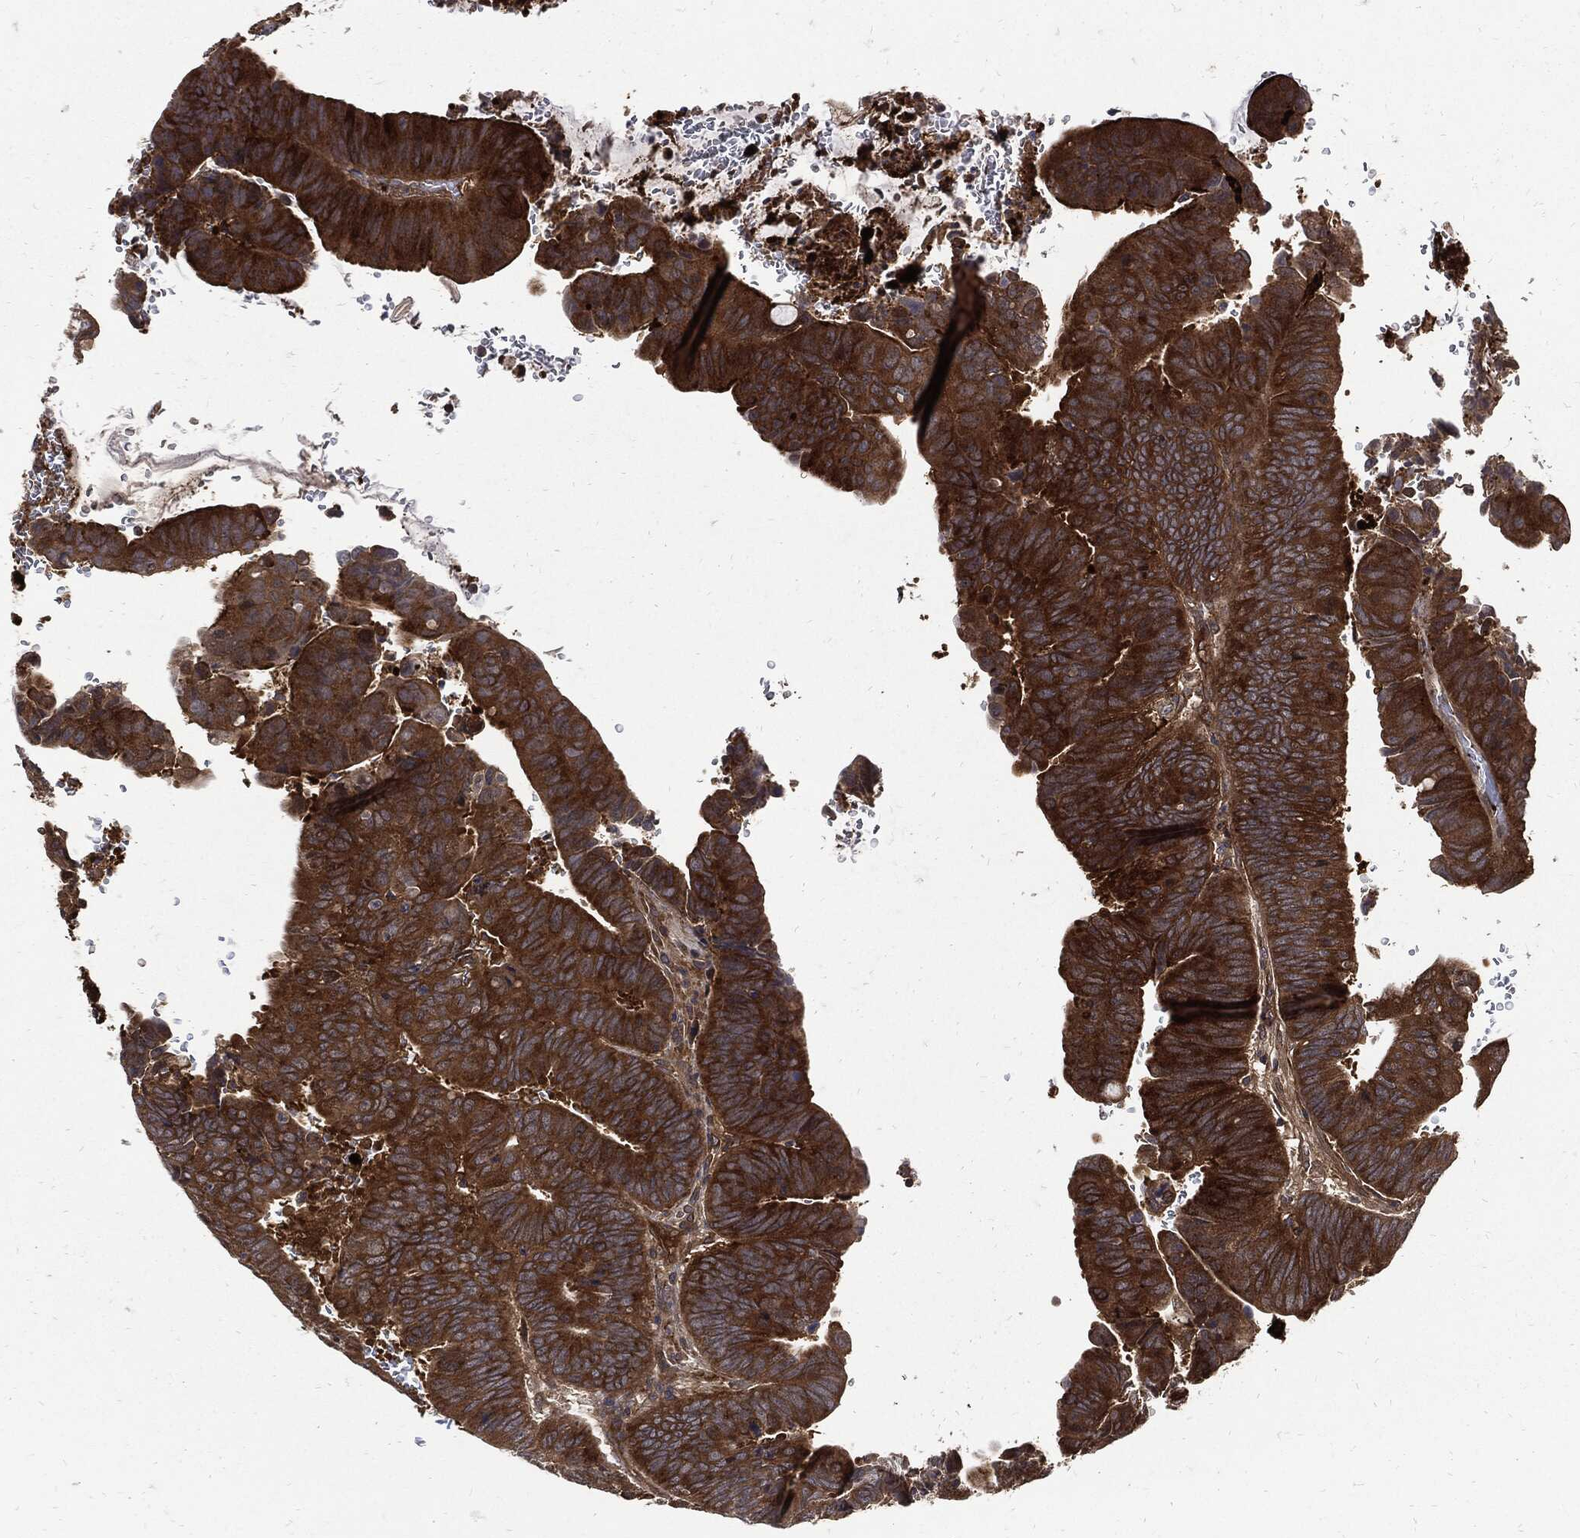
{"staining": {"intensity": "strong", "quantity": ">75%", "location": "cytoplasmic/membranous"}, "tissue": "colorectal cancer", "cell_type": "Tumor cells", "image_type": "cancer", "snomed": [{"axis": "morphology", "description": "Normal tissue, NOS"}, {"axis": "morphology", "description": "Adenocarcinoma, NOS"}, {"axis": "topography", "description": "Rectum"}], "caption": "An image of colorectal cancer (adenocarcinoma) stained for a protein reveals strong cytoplasmic/membranous brown staining in tumor cells.", "gene": "CLU", "patient": {"sex": "male", "age": 92}}